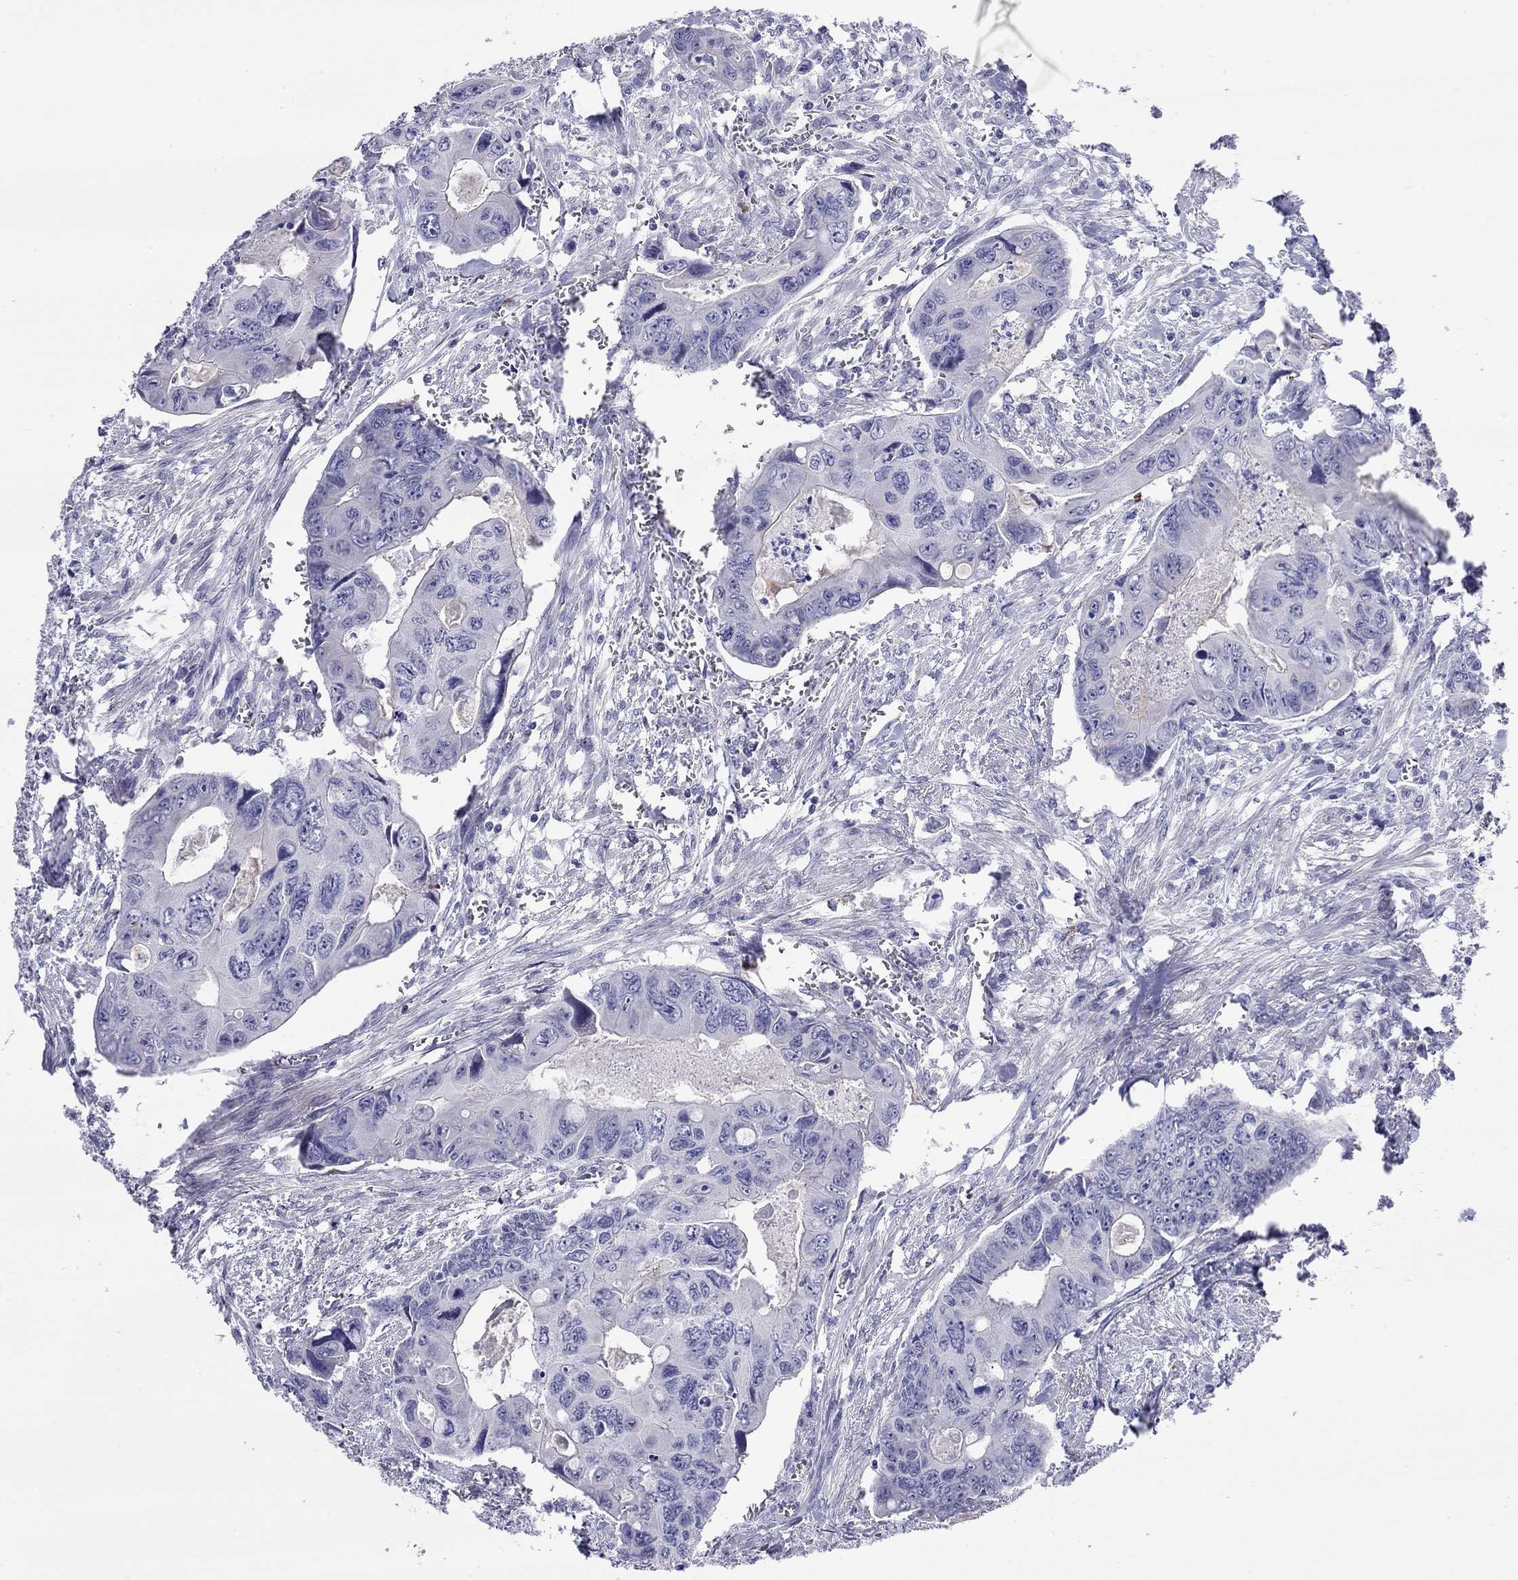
{"staining": {"intensity": "negative", "quantity": "none", "location": "none"}, "tissue": "colorectal cancer", "cell_type": "Tumor cells", "image_type": "cancer", "snomed": [{"axis": "morphology", "description": "Adenocarcinoma, NOS"}, {"axis": "topography", "description": "Rectum"}], "caption": "This is a image of immunohistochemistry (IHC) staining of adenocarcinoma (colorectal), which shows no staining in tumor cells.", "gene": "CMYA5", "patient": {"sex": "male", "age": 62}}